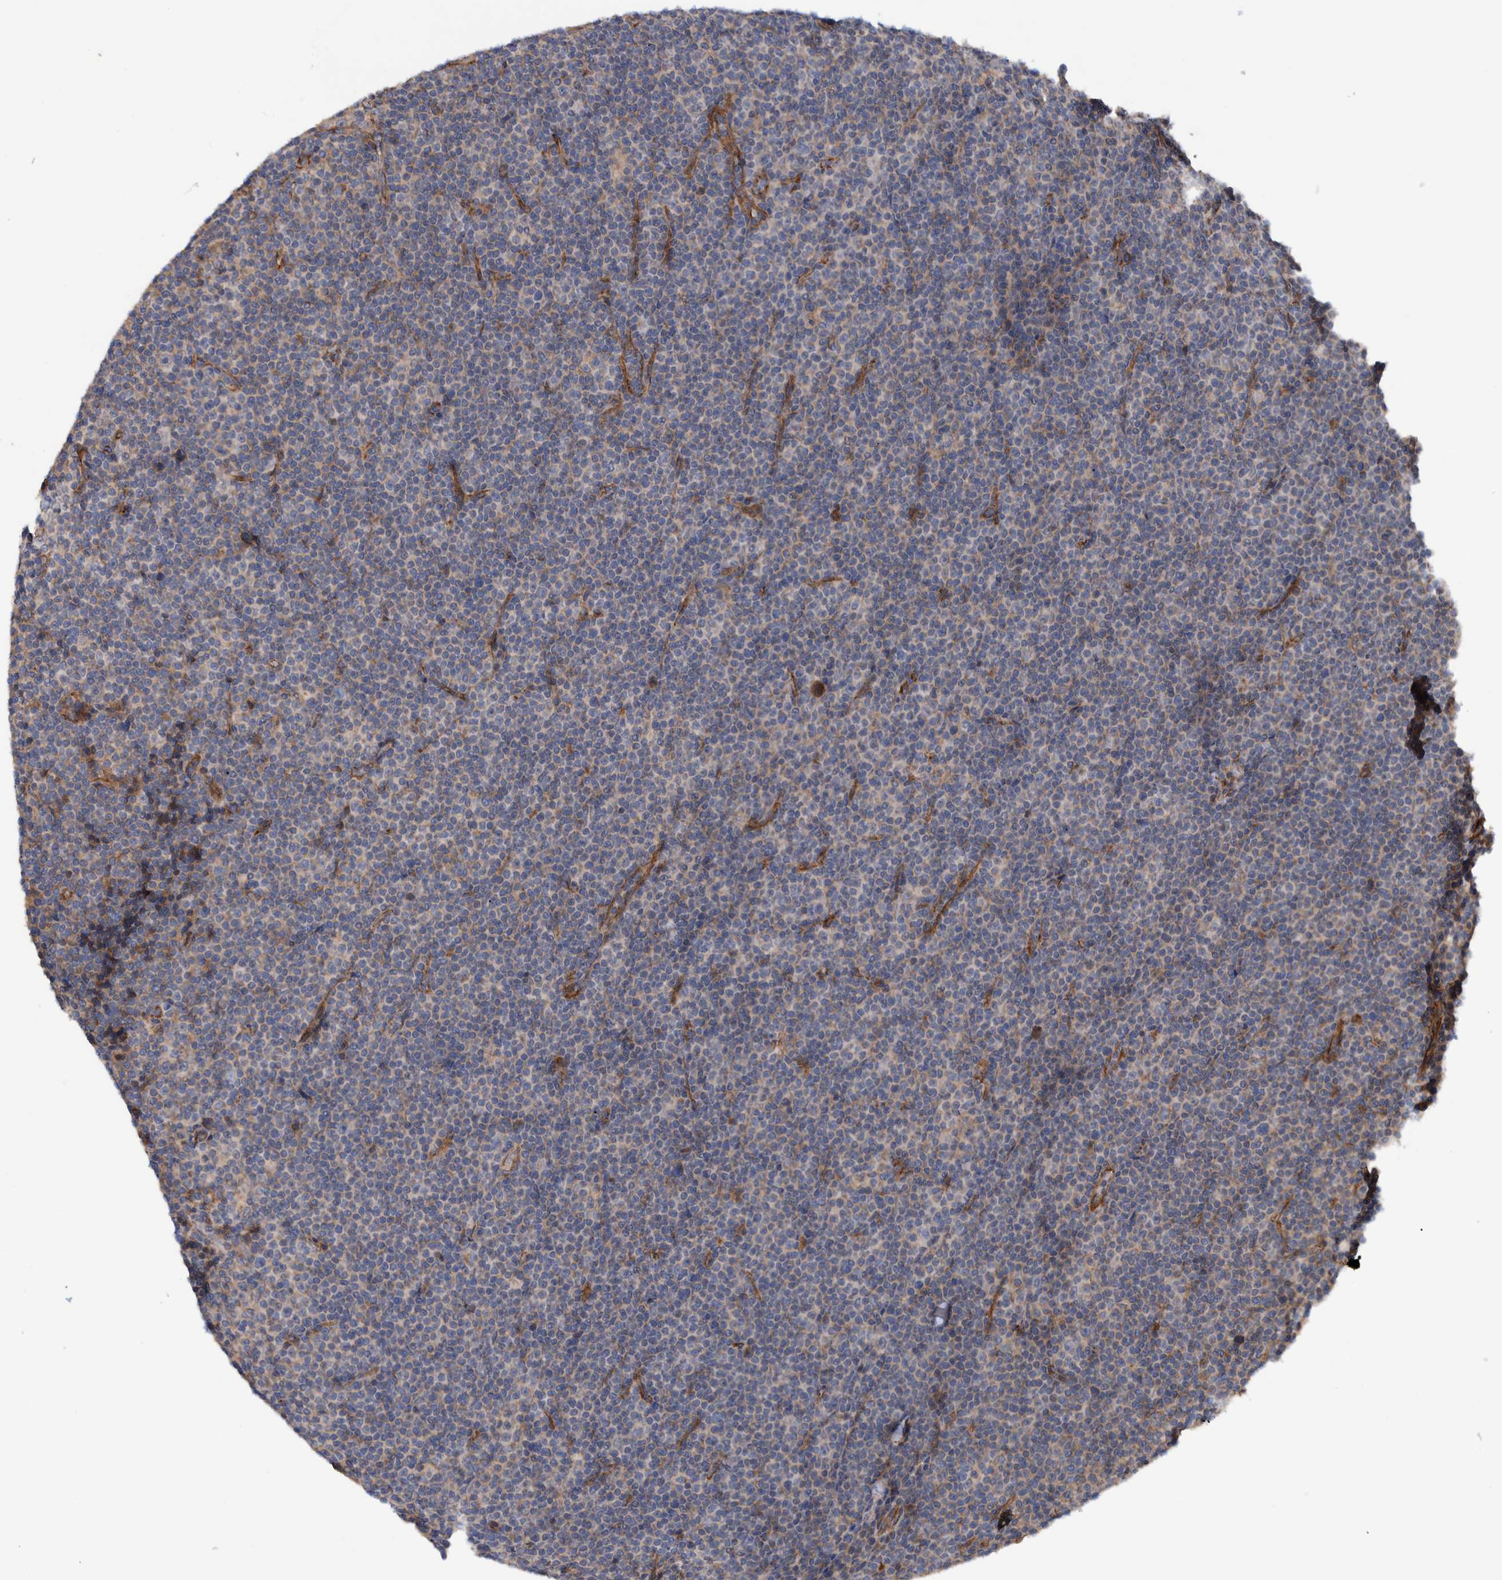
{"staining": {"intensity": "negative", "quantity": "none", "location": "none"}, "tissue": "lymphoma", "cell_type": "Tumor cells", "image_type": "cancer", "snomed": [{"axis": "morphology", "description": "Malignant lymphoma, non-Hodgkin's type, Low grade"}, {"axis": "topography", "description": "Lymph node"}], "caption": "Image shows no protein positivity in tumor cells of malignant lymphoma, non-Hodgkin's type (low-grade) tissue.", "gene": "SLC25A10", "patient": {"sex": "female", "age": 67}}